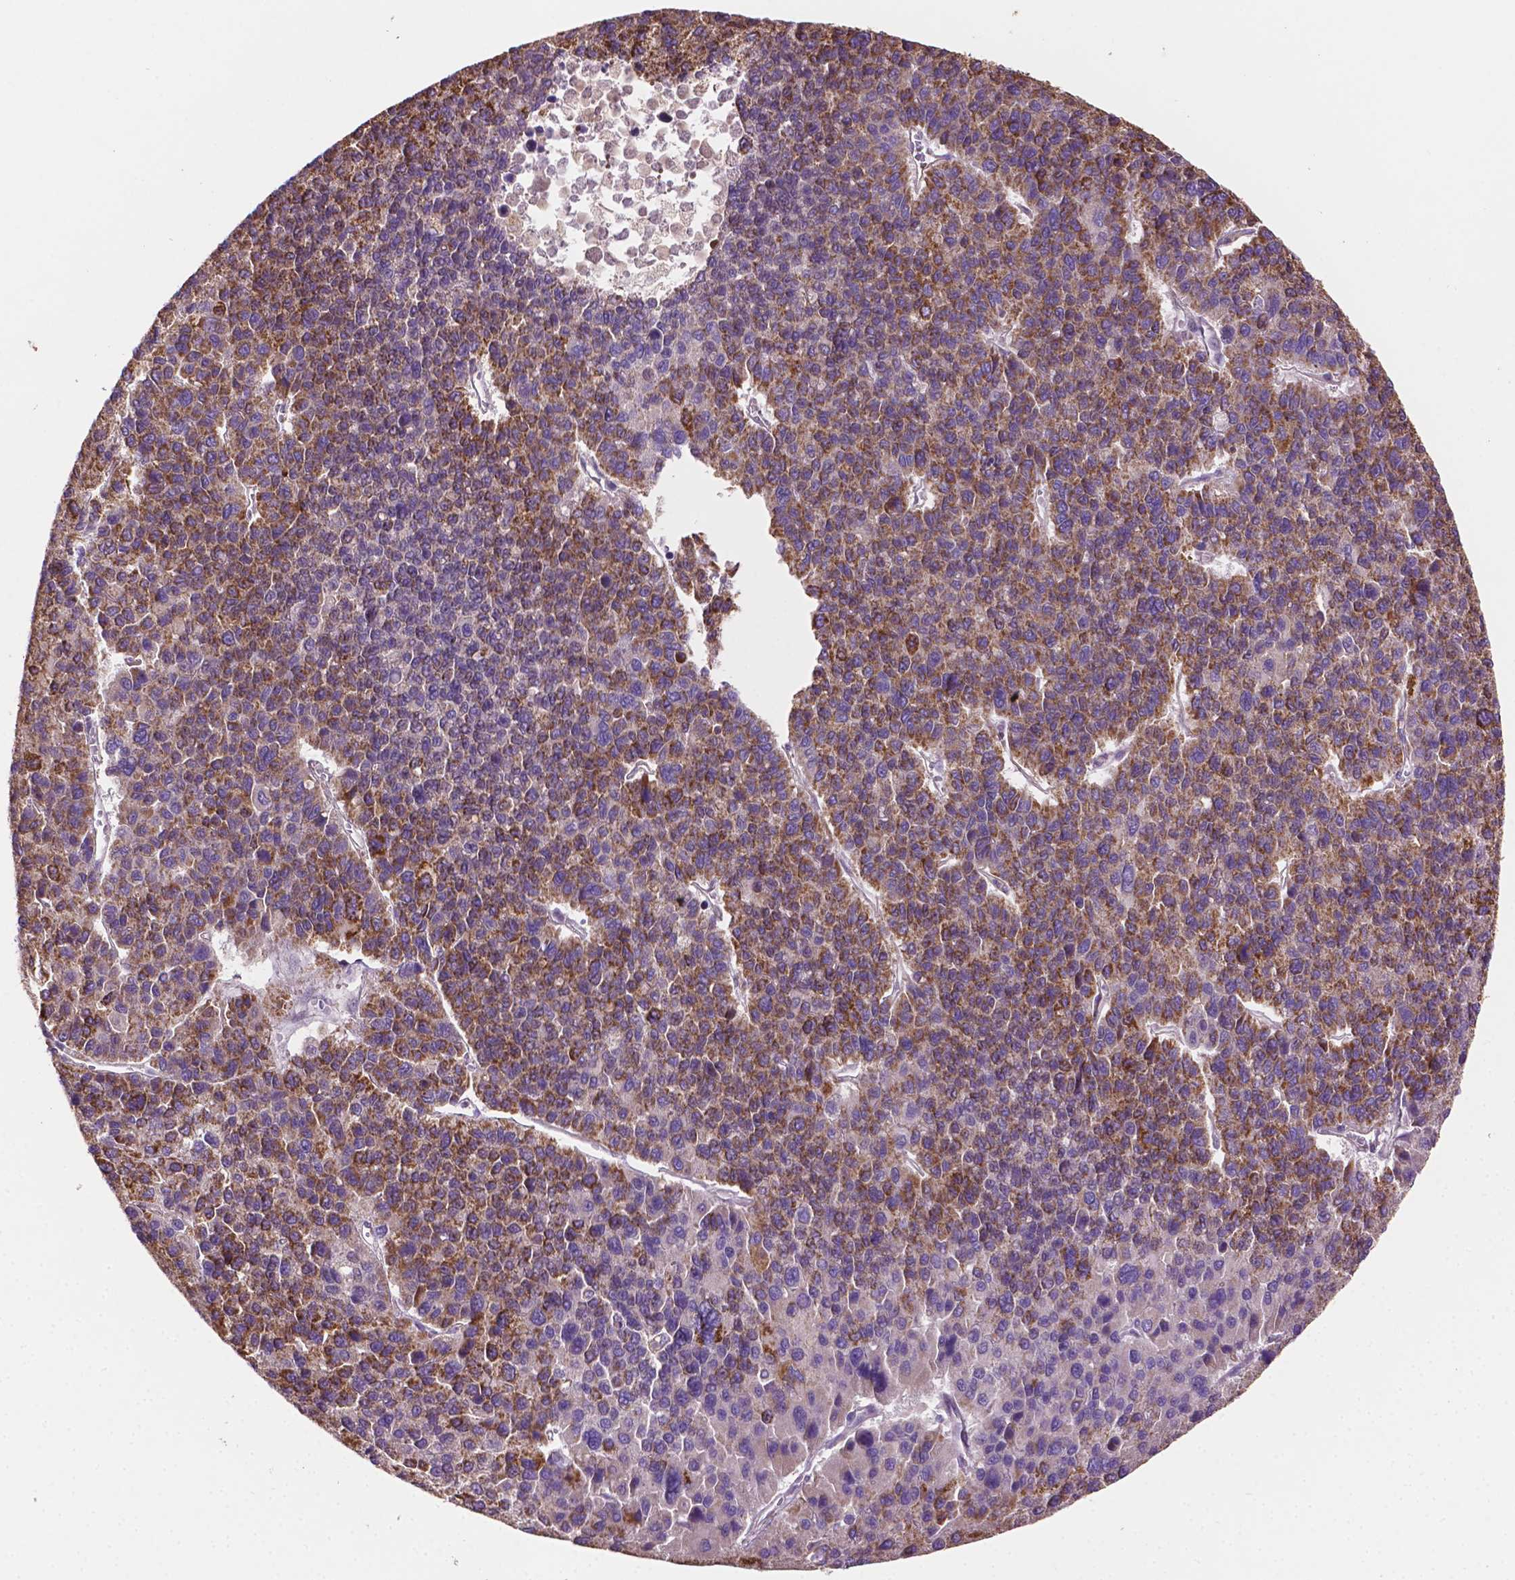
{"staining": {"intensity": "moderate", "quantity": "25%-75%", "location": "cytoplasmic/membranous"}, "tissue": "liver cancer", "cell_type": "Tumor cells", "image_type": "cancer", "snomed": [{"axis": "morphology", "description": "Carcinoma, Hepatocellular, NOS"}, {"axis": "topography", "description": "Liver"}], "caption": "Protein analysis of liver hepatocellular carcinoma tissue displays moderate cytoplasmic/membranous staining in about 25%-75% of tumor cells. (IHC, brightfield microscopy, high magnification).", "gene": "LRR1", "patient": {"sex": "female", "age": 41}}